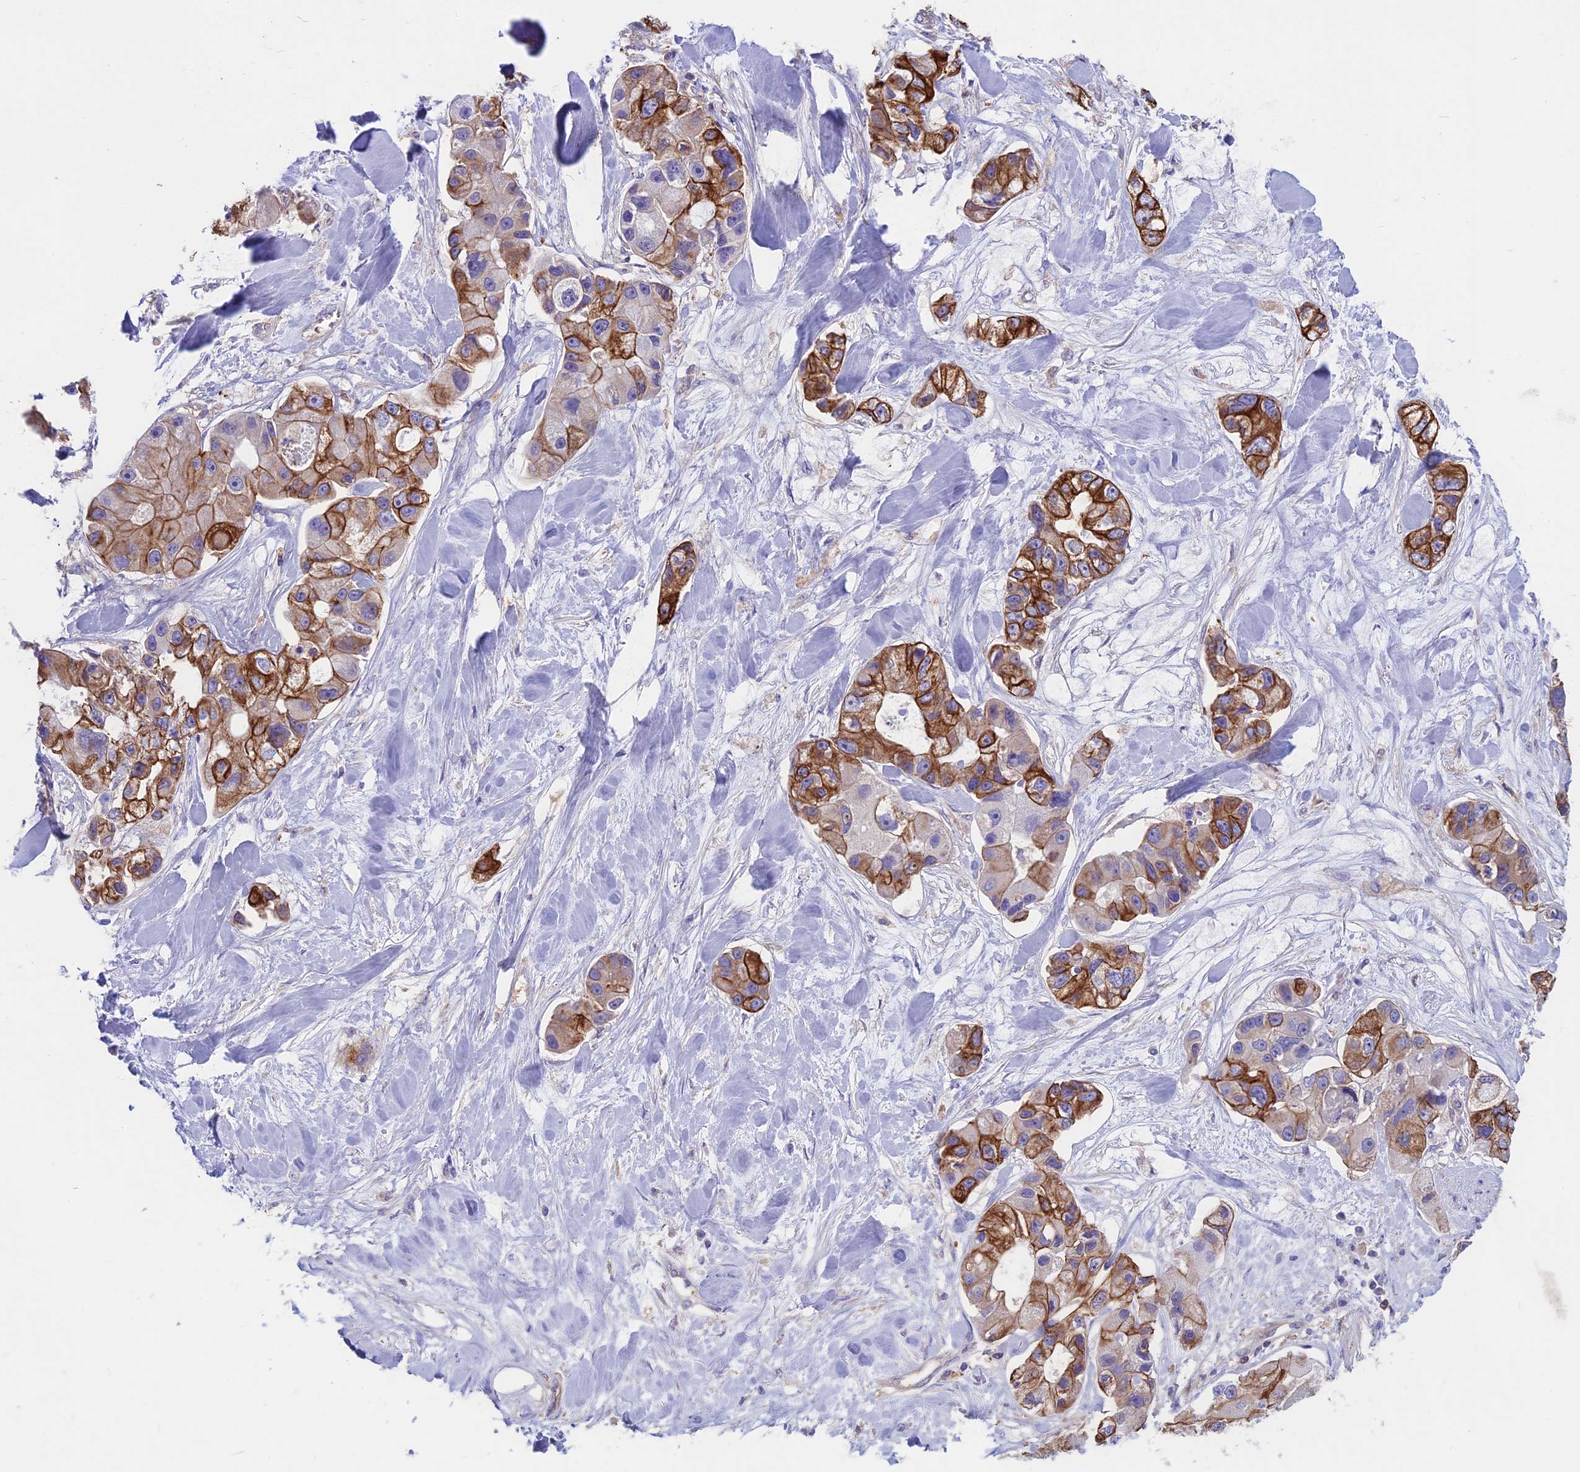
{"staining": {"intensity": "strong", "quantity": "25%-75%", "location": "cytoplasmic/membranous"}, "tissue": "lung cancer", "cell_type": "Tumor cells", "image_type": "cancer", "snomed": [{"axis": "morphology", "description": "Adenocarcinoma, NOS"}, {"axis": "topography", "description": "Lung"}], "caption": "A high amount of strong cytoplasmic/membranous staining is seen in approximately 25%-75% of tumor cells in lung cancer (adenocarcinoma) tissue.", "gene": "CDAN1", "patient": {"sex": "female", "age": 54}}